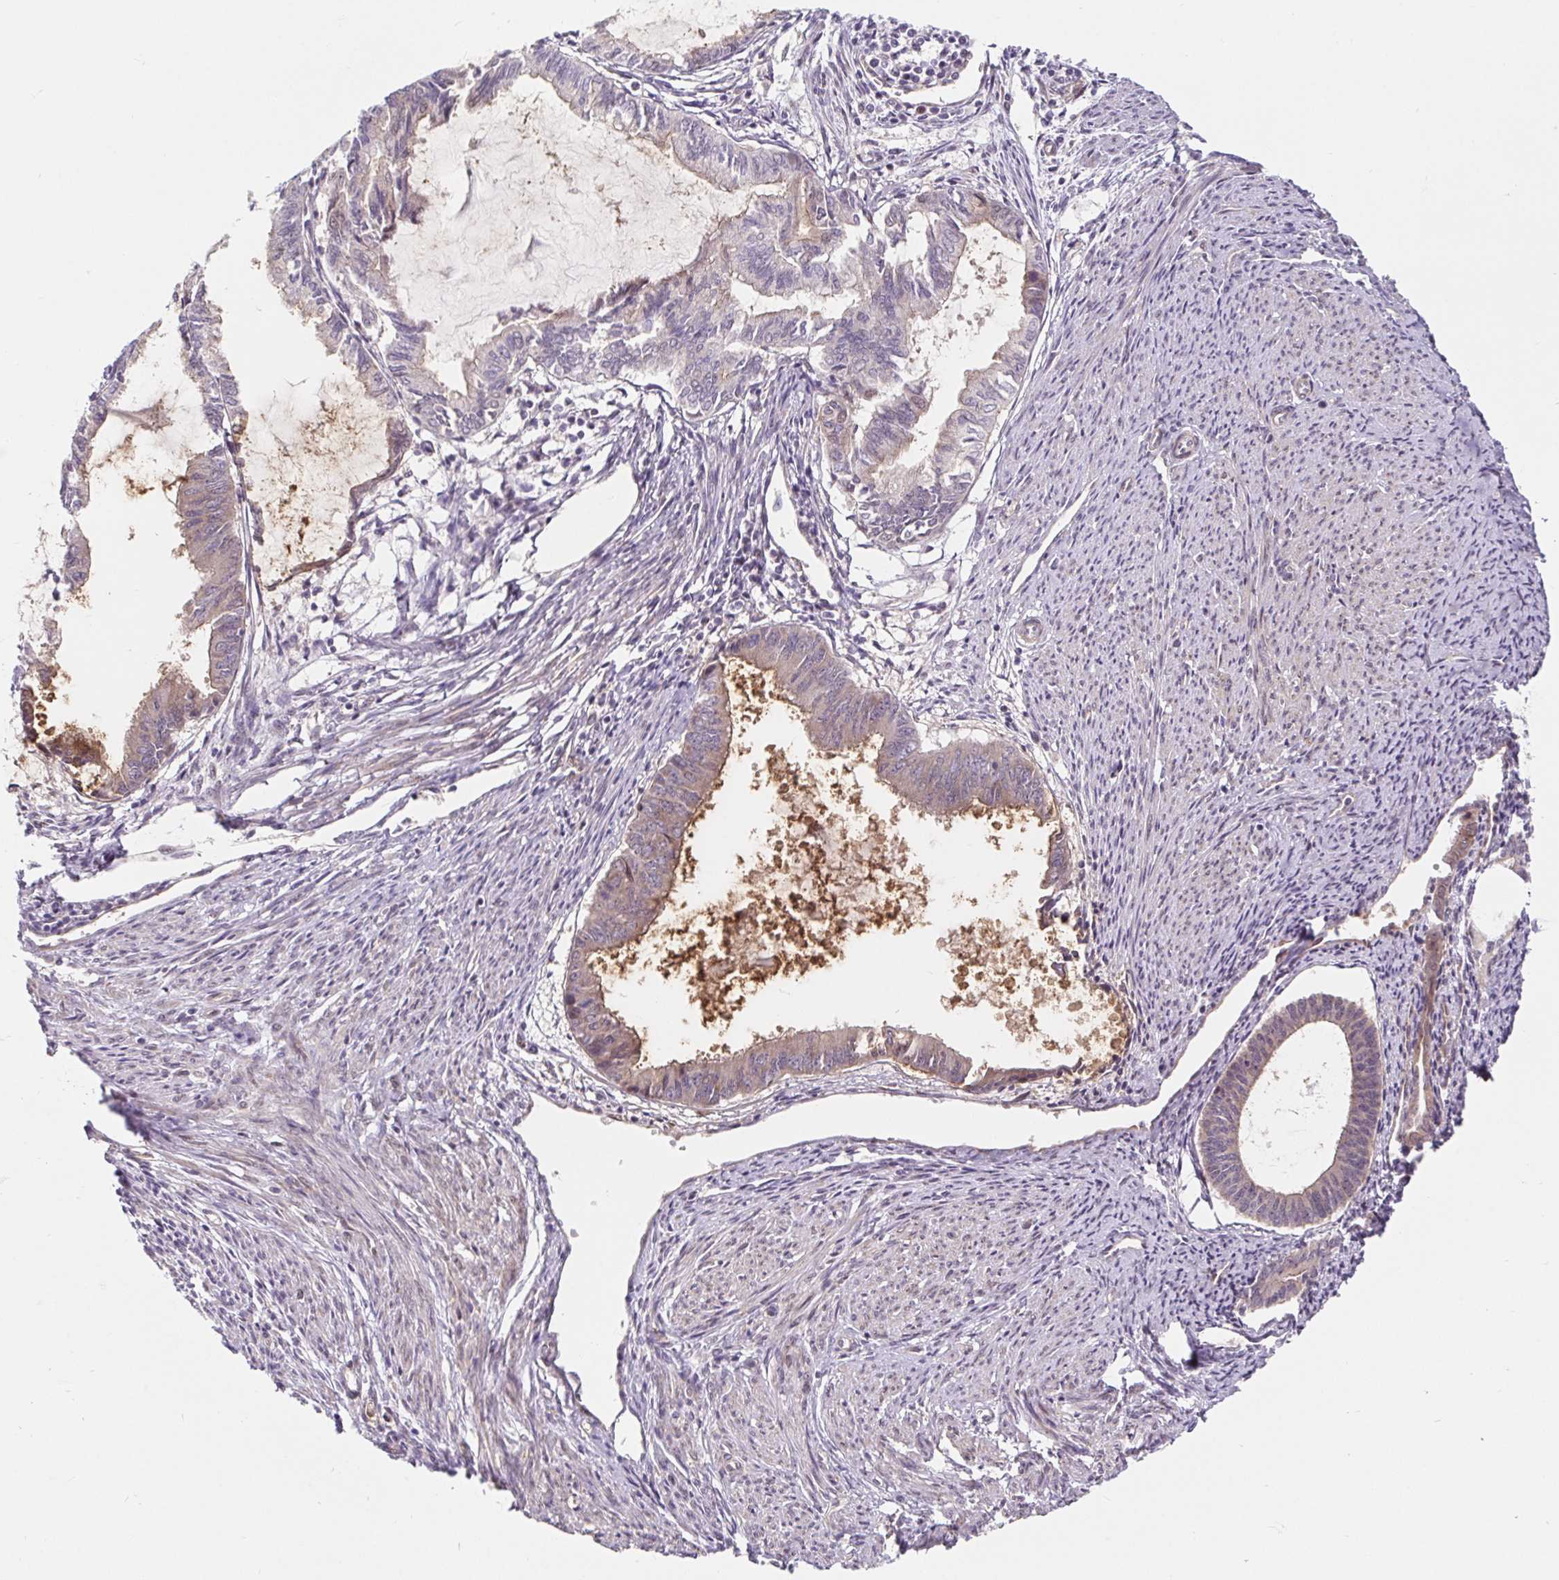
{"staining": {"intensity": "negative", "quantity": "none", "location": "none"}, "tissue": "endometrial cancer", "cell_type": "Tumor cells", "image_type": "cancer", "snomed": [{"axis": "morphology", "description": "Adenocarcinoma, NOS"}, {"axis": "topography", "description": "Endometrium"}], "caption": "Human adenocarcinoma (endometrial) stained for a protein using IHC reveals no expression in tumor cells.", "gene": "LYPD5", "patient": {"sex": "female", "age": 86}}